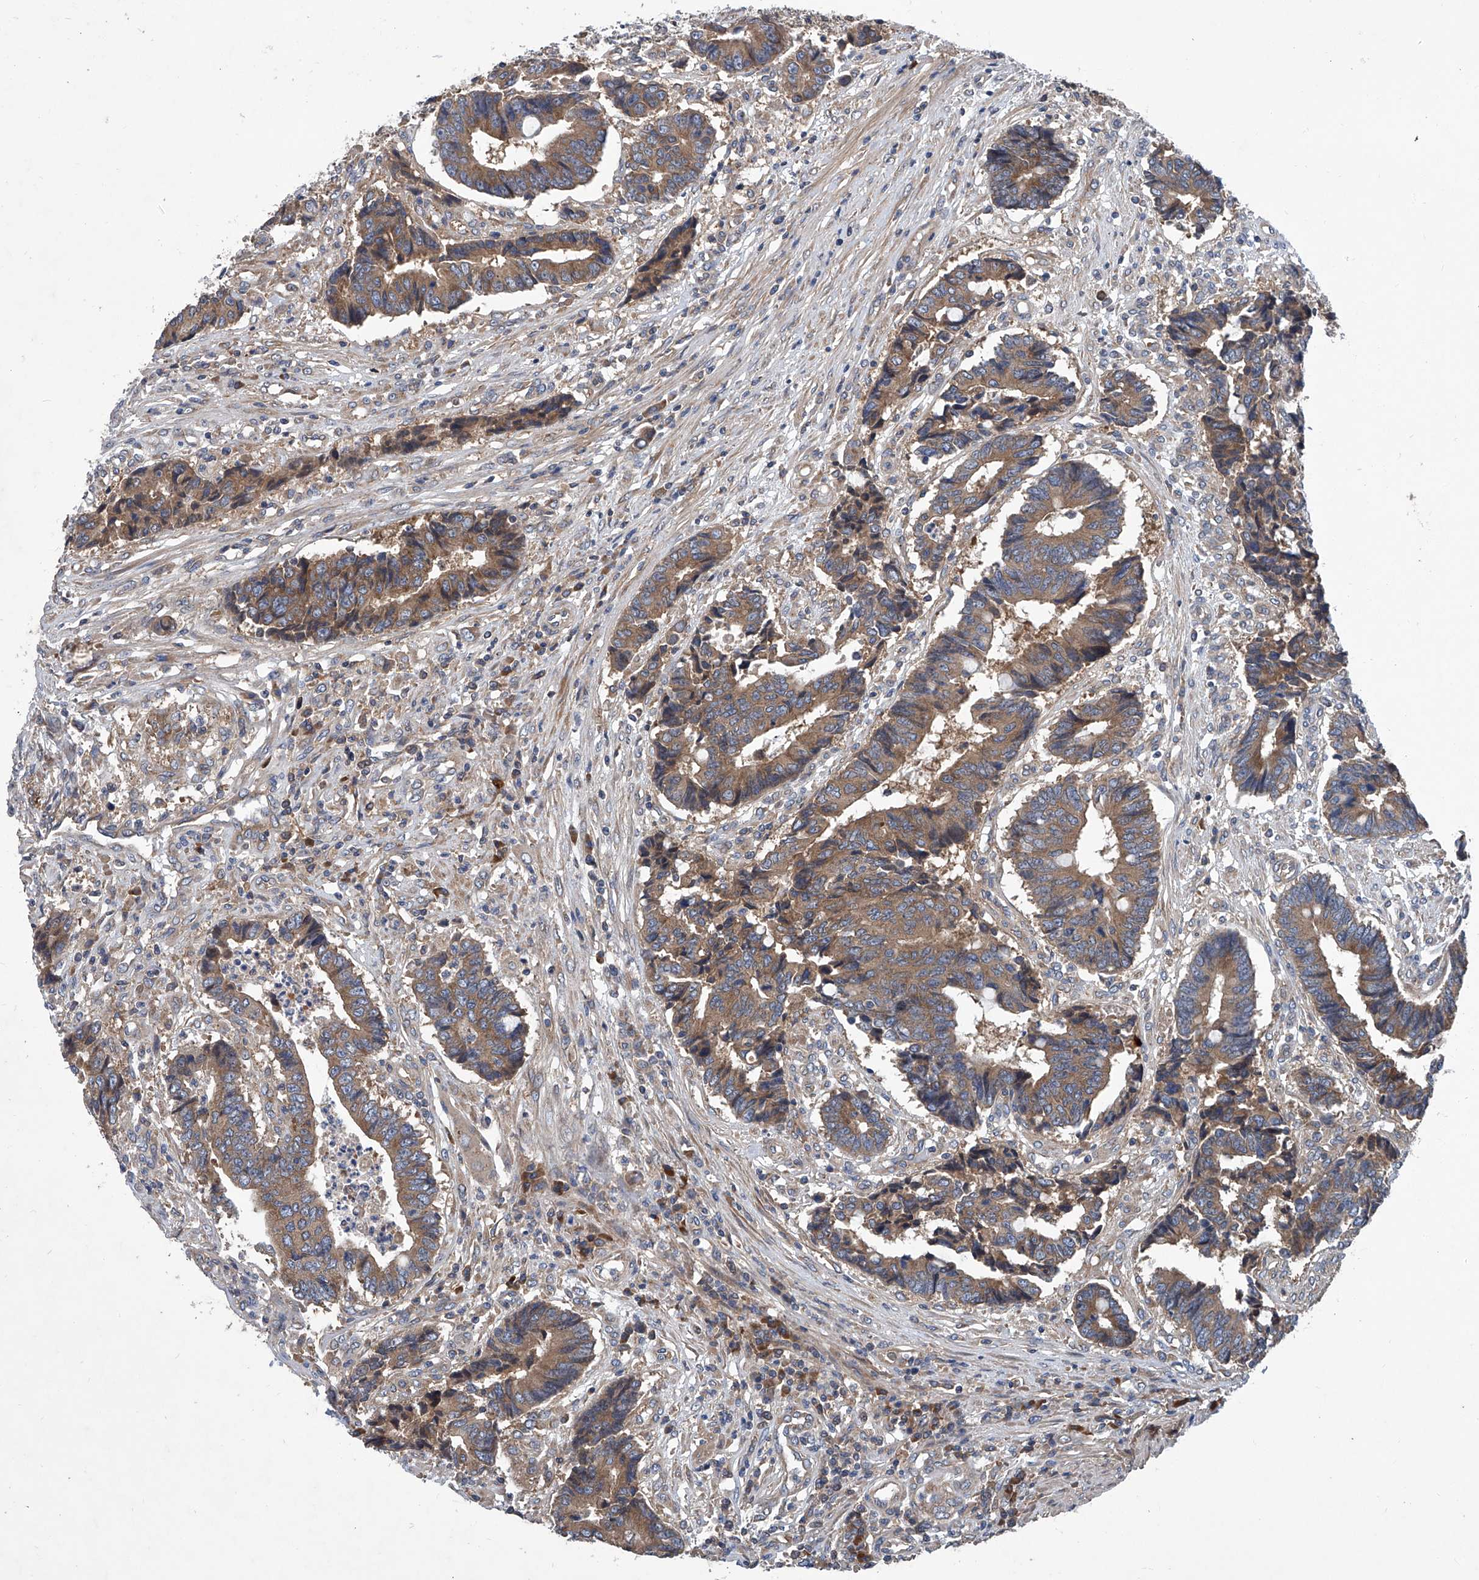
{"staining": {"intensity": "moderate", "quantity": ">75%", "location": "cytoplasmic/membranous"}, "tissue": "colorectal cancer", "cell_type": "Tumor cells", "image_type": "cancer", "snomed": [{"axis": "morphology", "description": "Adenocarcinoma, NOS"}, {"axis": "topography", "description": "Rectum"}], "caption": "Protein expression analysis of colorectal adenocarcinoma demonstrates moderate cytoplasmic/membranous positivity in approximately >75% of tumor cells. (Stains: DAB (3,3'-diaminobenzidine) in brown, nuclei in blue, Microscopy: brightfield microscopy at high magnification).", "gene": "ASCC3", "patient": {"sex": "male", "age": 84}}